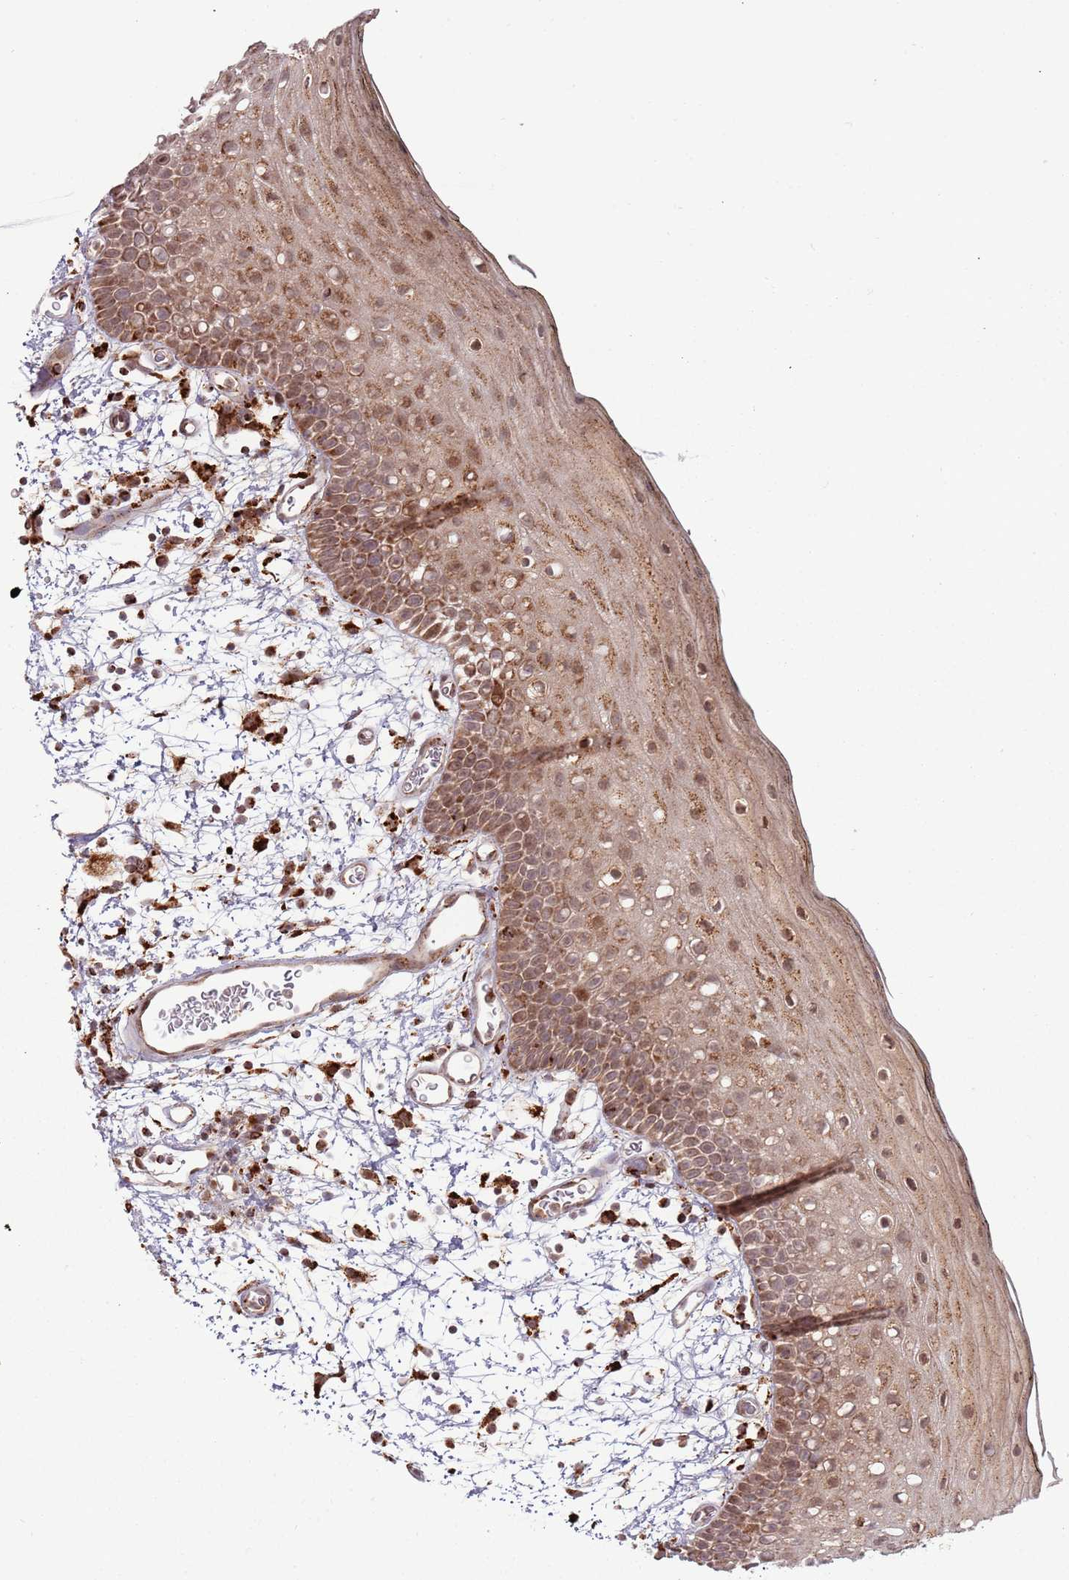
{"staining": {"intensity": "moderate", "quantity": ">75%", "location": "cytoplasmic/membranous,nuclear"}, "tissue": "oral mucosa", "cell_type": "Squamous epithelial cells", "image_type": "normal", "snomed": [{"axis": "morphology", "description": "Normal tissue, NOS"}, {"axis": "topography", "description": "Oral tissue"}, {"axis": "topography", "description": "Tounge, NOS"}], "caption": "Oral mucosa stained with DAB (3,3'-diaminobenzidine) immunohistochemistry (IHC) demonstrates medium levels of moderate cytoplasmic/membranous,nuclear staining in about >75% of squamous epithelial cells. (DAB IHC with brightfield microscopy, high magnification).", "gene": "ULK3", "patient": {"sex": "female", "age": 81}}